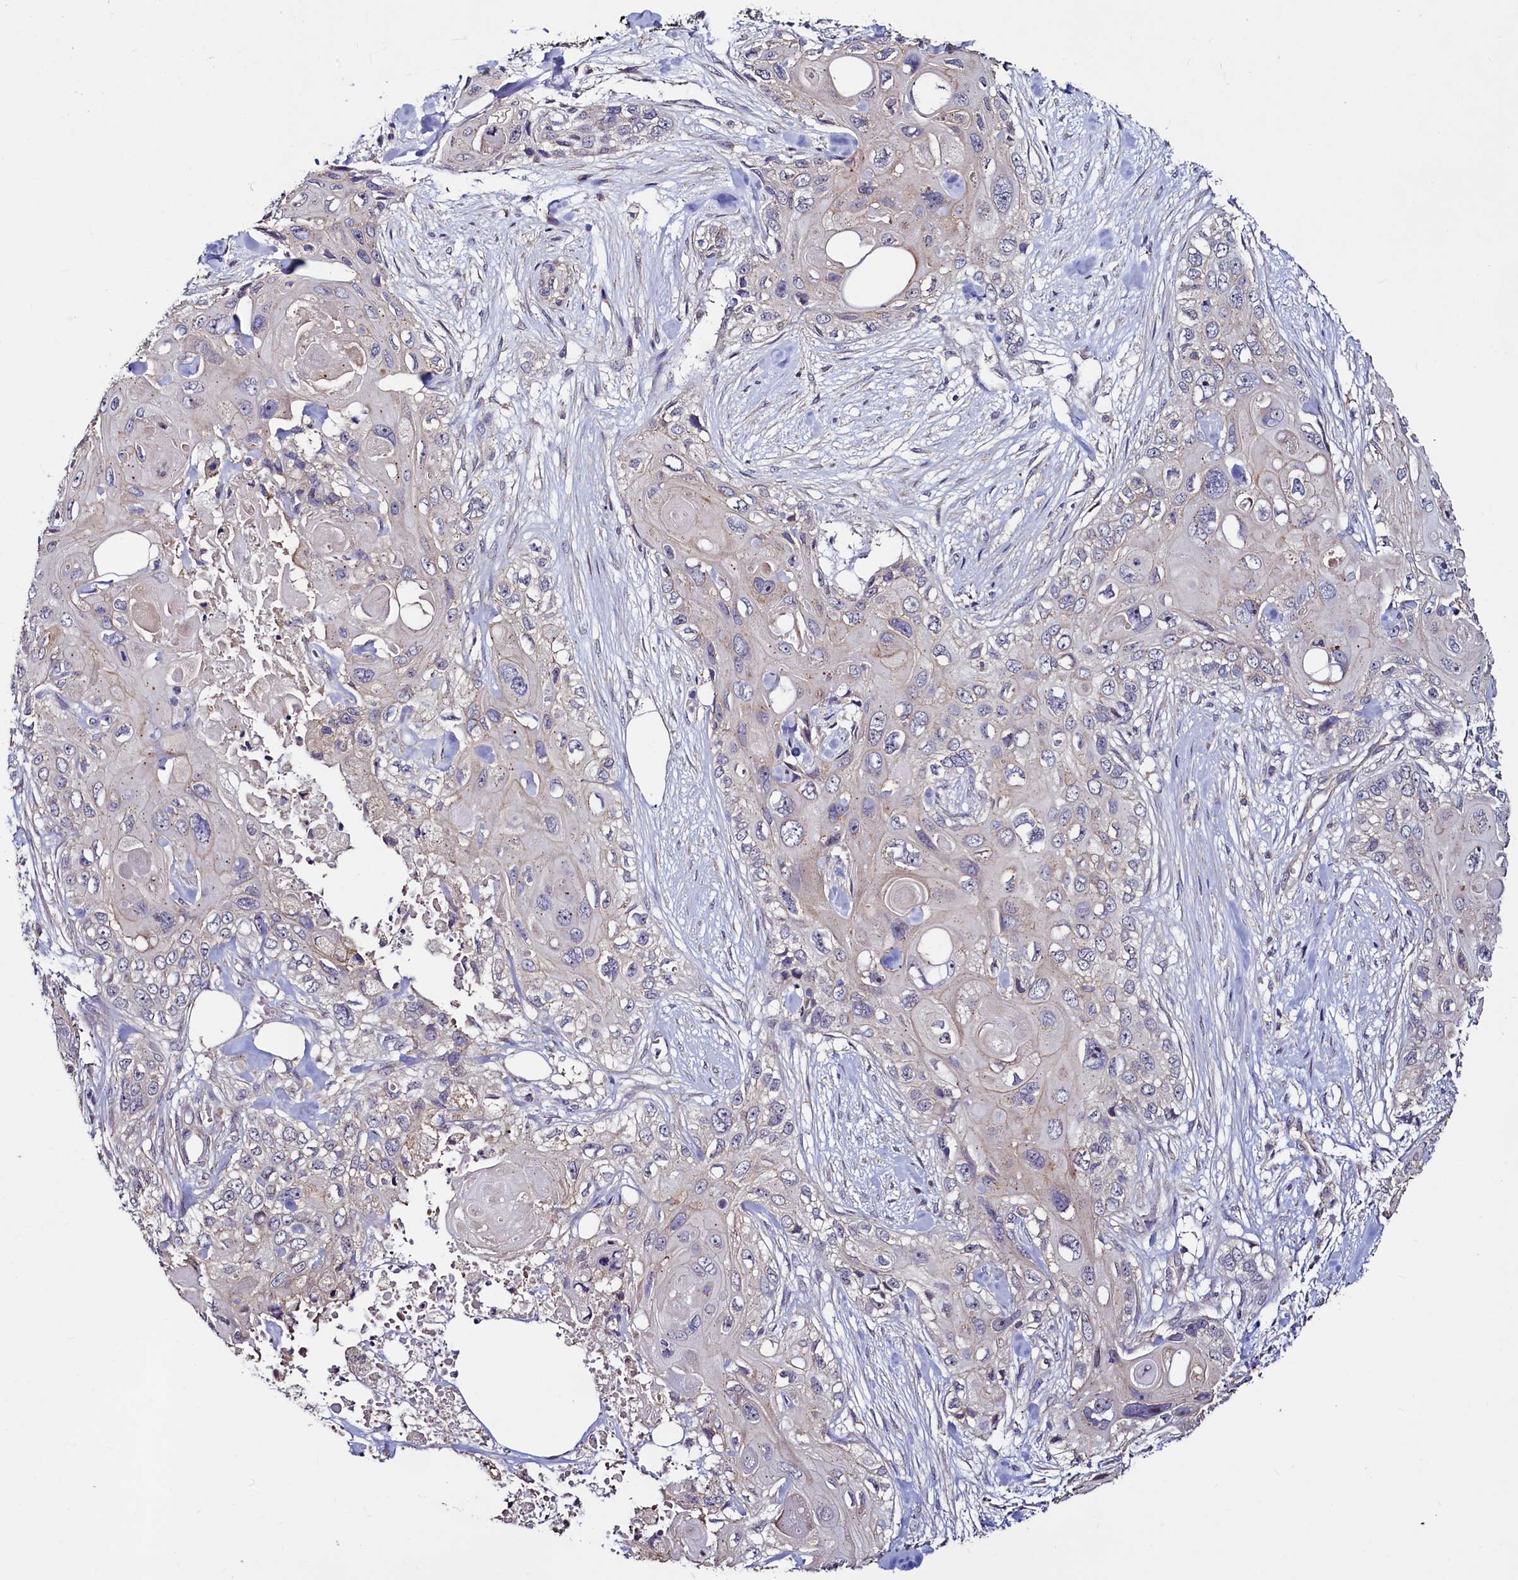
{"staining": {"intensity": "negative", "quantity": "none", "location": "none"}, "tissue": "skin cancer", "cell_type": "Tumor cells", "image_type": "cancer", "snomed": [{"axis": "morphology", "description": "Normal tissue, NOS"}, {"axis": "morphology", "description": "Squamous cell carcinoma, NOS"}, {"axis": "topography", "description": "Skin"}], "caption": "This is a photomicrograph of immunohistochemistry staining of skin squamous cell carcinoma, which shows no staining in tumor cells. The staining is performed using DAB brown chromogen with nuclei counter-stained in using hematoxylin.", "gene": "PALM", "patient": {"sex": "male", "age": 72}}